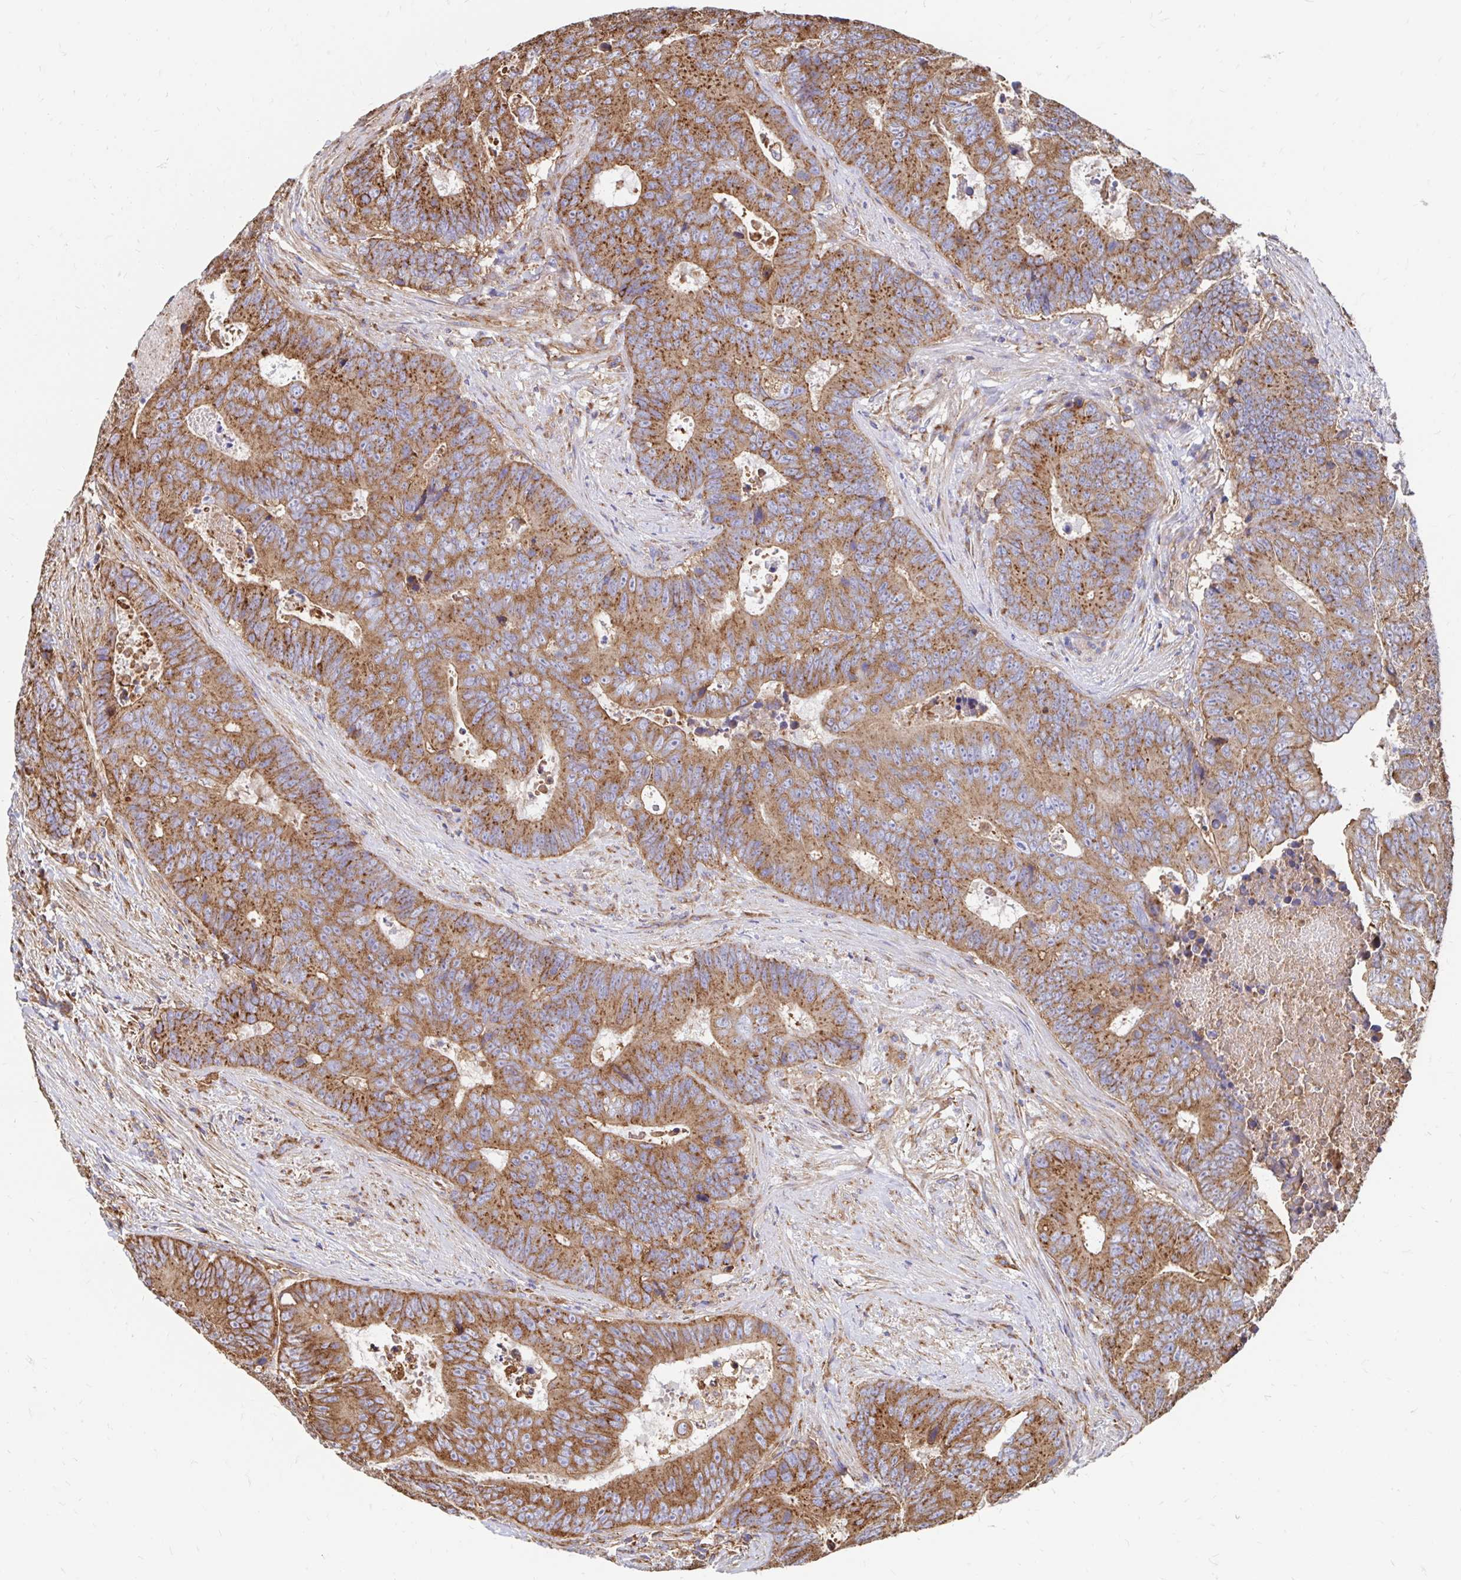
{"staining": {"intensity": "moderate", "quantity": ">75%", "location": "cytoplasmic/membranous"}, "tissue": "colorectal cancer", "cell_type": "Tumor cells", "image_type": "cancer", "snomed": [{"axis": "morphology", "description": "Adenocarcinoma, NOS"}, {"axis": "topography", "description": "Colon"}], "caption": "Tumor cells show moderate cytoplasmic/membranous staining in approximately >75% of cells in adenocarcinoma (colorectal).", "gene": "CLTC", "patient": {"sex": "female", "age": 48}}